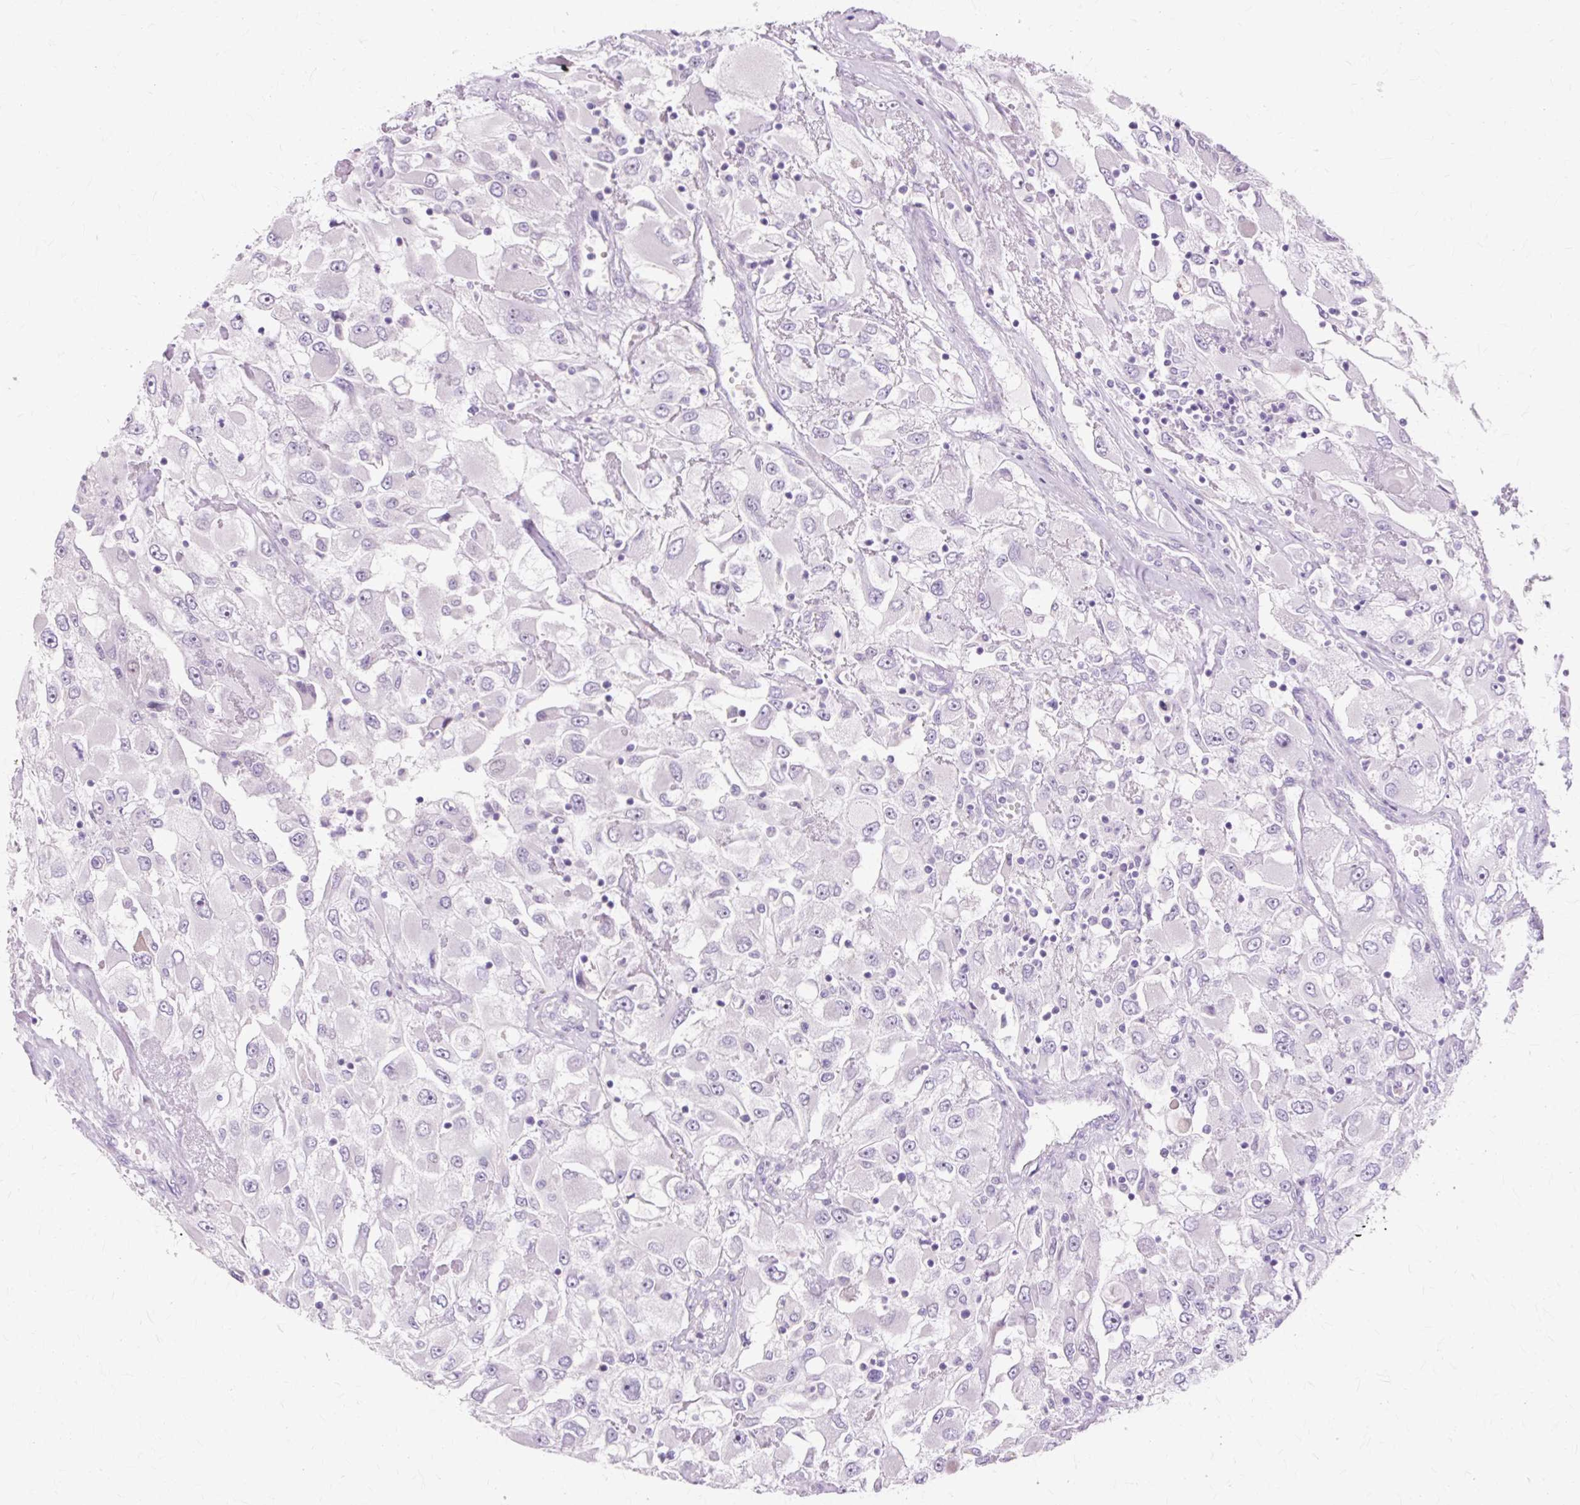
{"staining": {"intensity": "negative", "quantity": "none", "location": "none"}, "tissue": "renal cancer", "cell_type": "Tumor cells", "image_type": "cancer", "snomed": [{"axis": "morphology", "description": "Adenocarcinoma, NOS"}, {"axis": "topography", "description": "Kidney"}], "caption": "Immunohistochemistry histopathology image of human renal adenocarcinoma stained for a protein (brown), which reveals no expression in tumor cells.", "gene": "IRX2", "patient": {"sex": "female", "age": 52}}